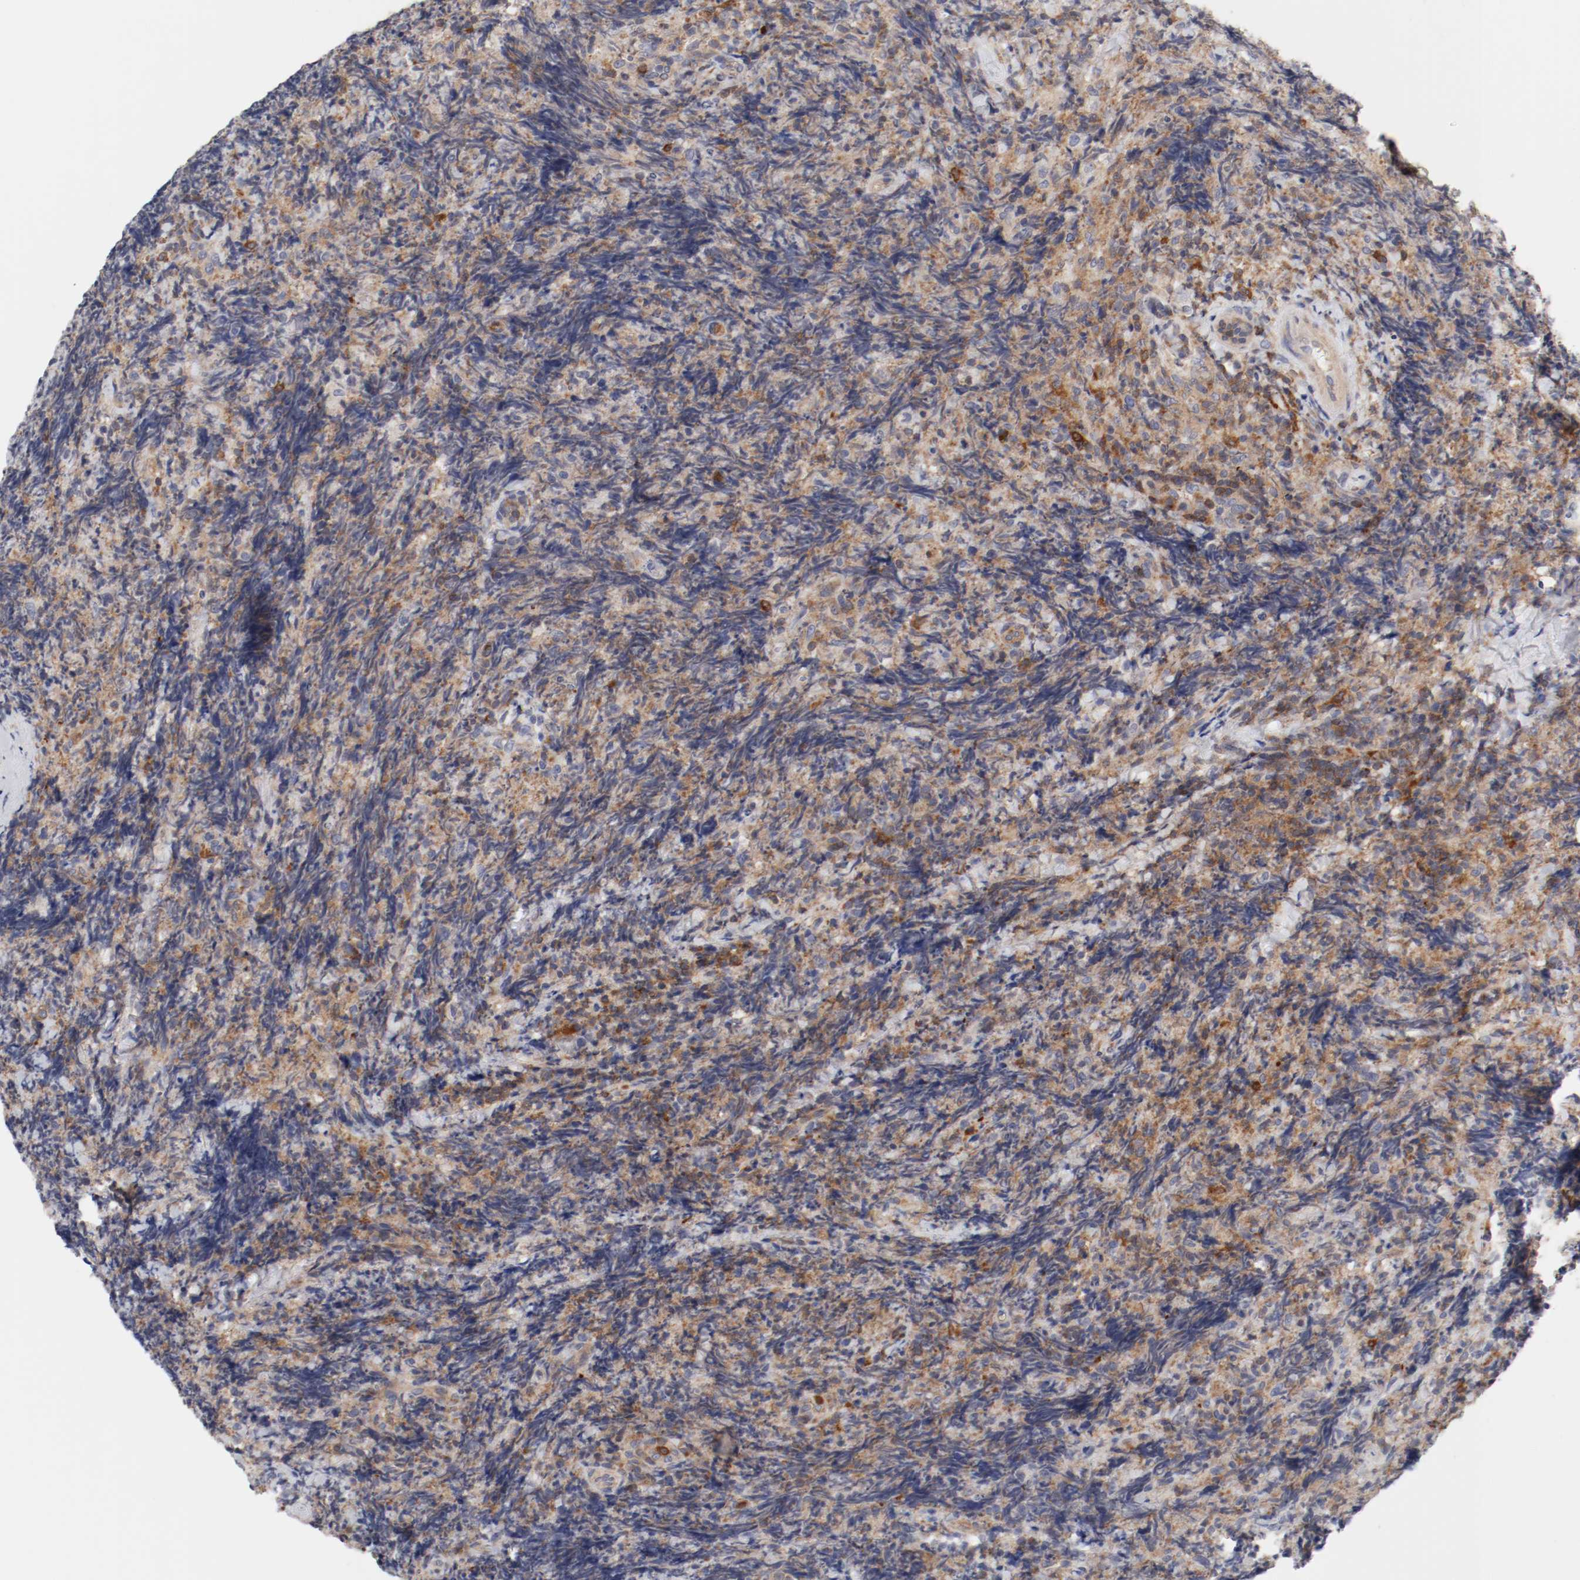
{"staining": {"intensity": "moderate", "quantity": ">75%", "location": "cytoplasmic/membranous"}, "tissue": "lymphoma", "cell_type": "Tumor cells", "image_type": "cancer", "snomed": [{"axis": "morphology", "description": "Malignant lymphoma, non-Hodgkin's type, High grade"}, {"axis": "topography", "description": "Tonsil"}], "caption": "Brown immunohistochemical staining in human lymphoma demonstrates moderate cytoplasmic/membranous staining in approximately >75% of tumor cells.", "gene": "CBL", "patient": {"sex": "female", "age": 36}}